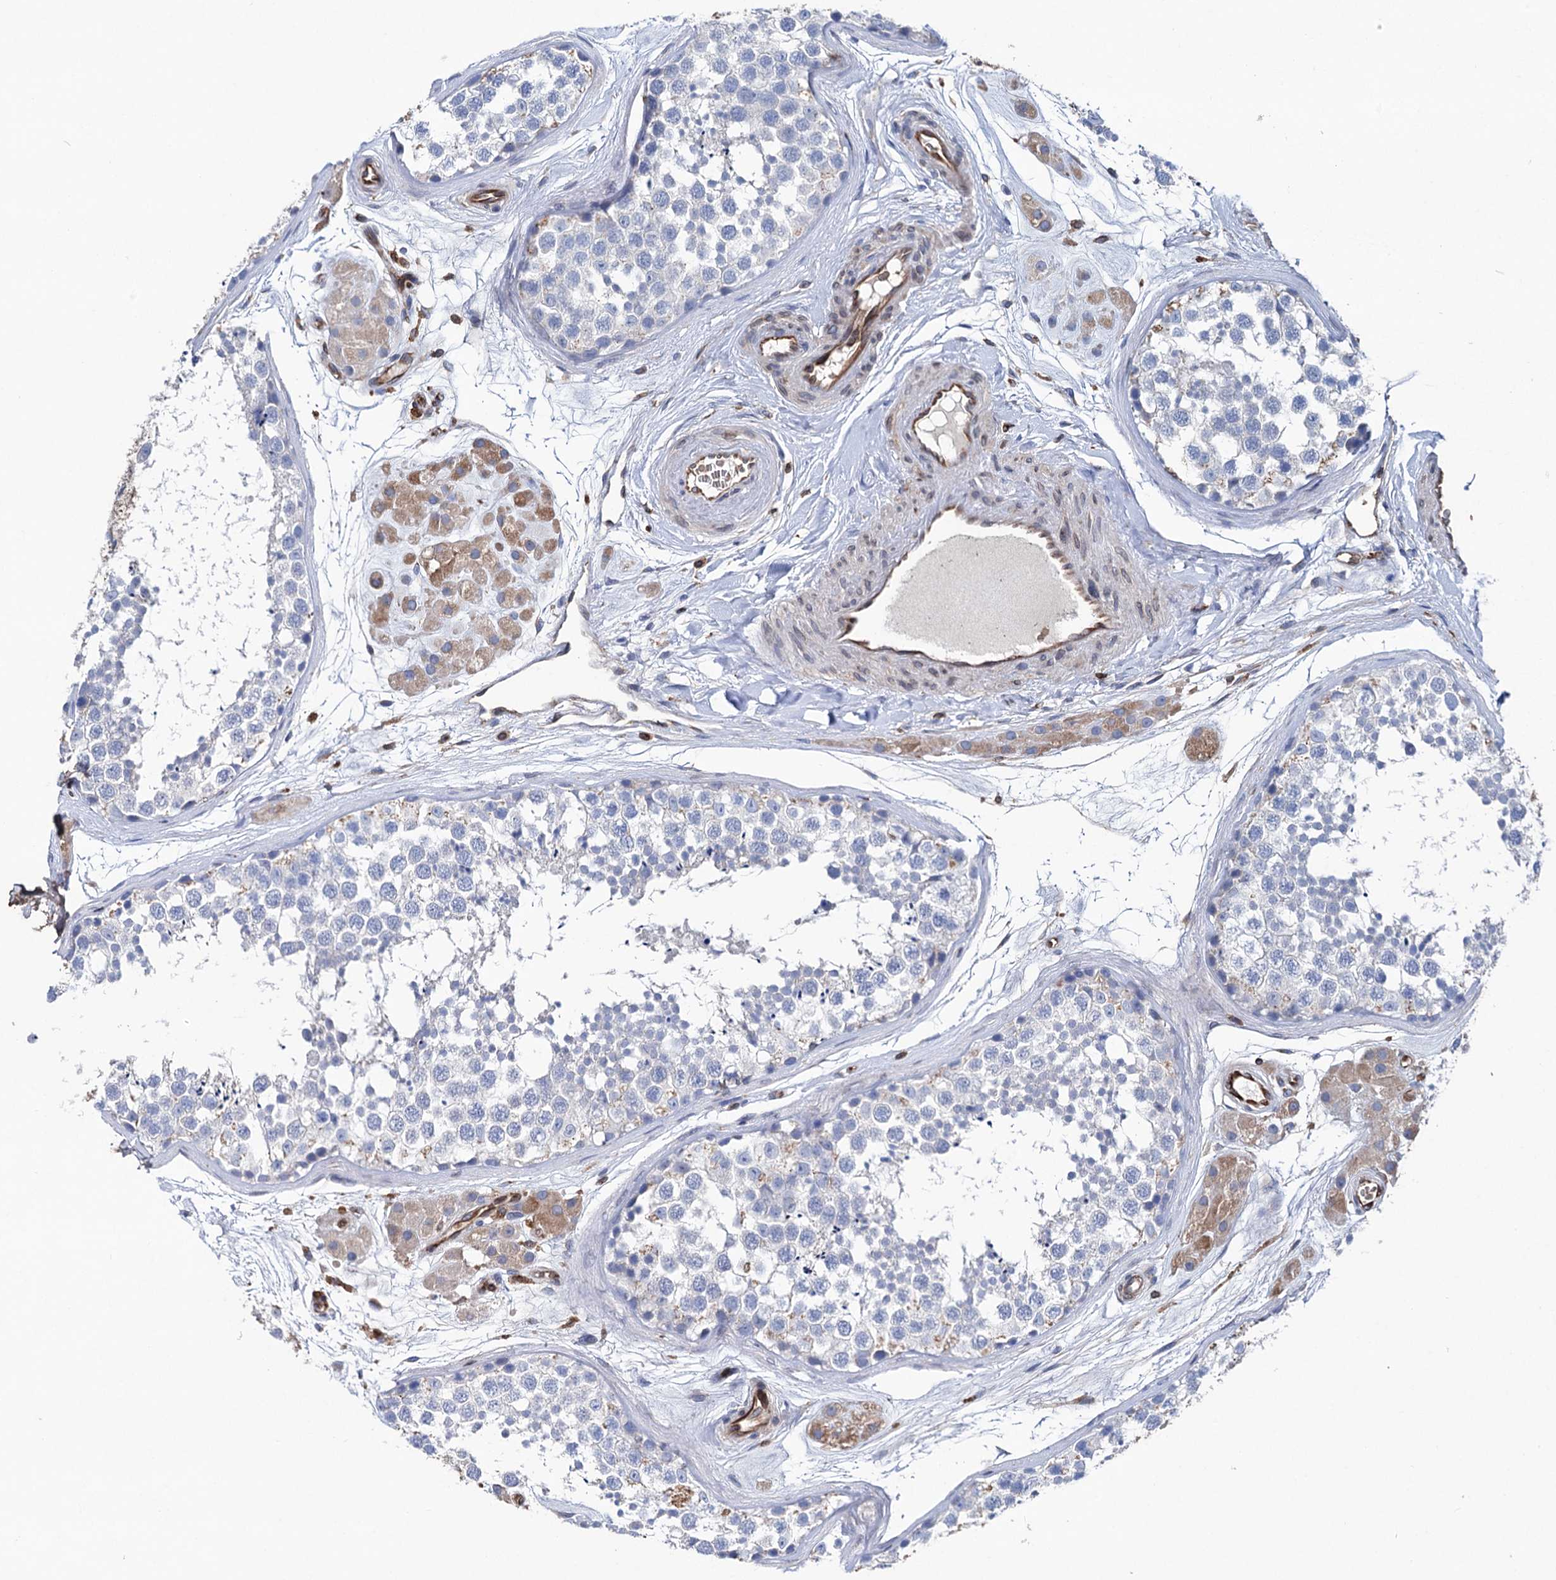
{"staining": {"intensity": "negative", "quantity": "none", "location": "none"}, "tissue": "testis", "cell_type": "Cells in seminiferous ducts", "image_type": "normal", "snomed": [{"axis": "morphology", "description": "Normal tissue, NOS"}, {"axis": "topography", "description": "Testis"}], "caption": "This is a photomicrograph of immunohistochemistry staining of unremarkable testis, which shows no positivity in cells in seminiferous ducts.", "gene": "STING1", "patient": {"sex": "male", "age": 56}}